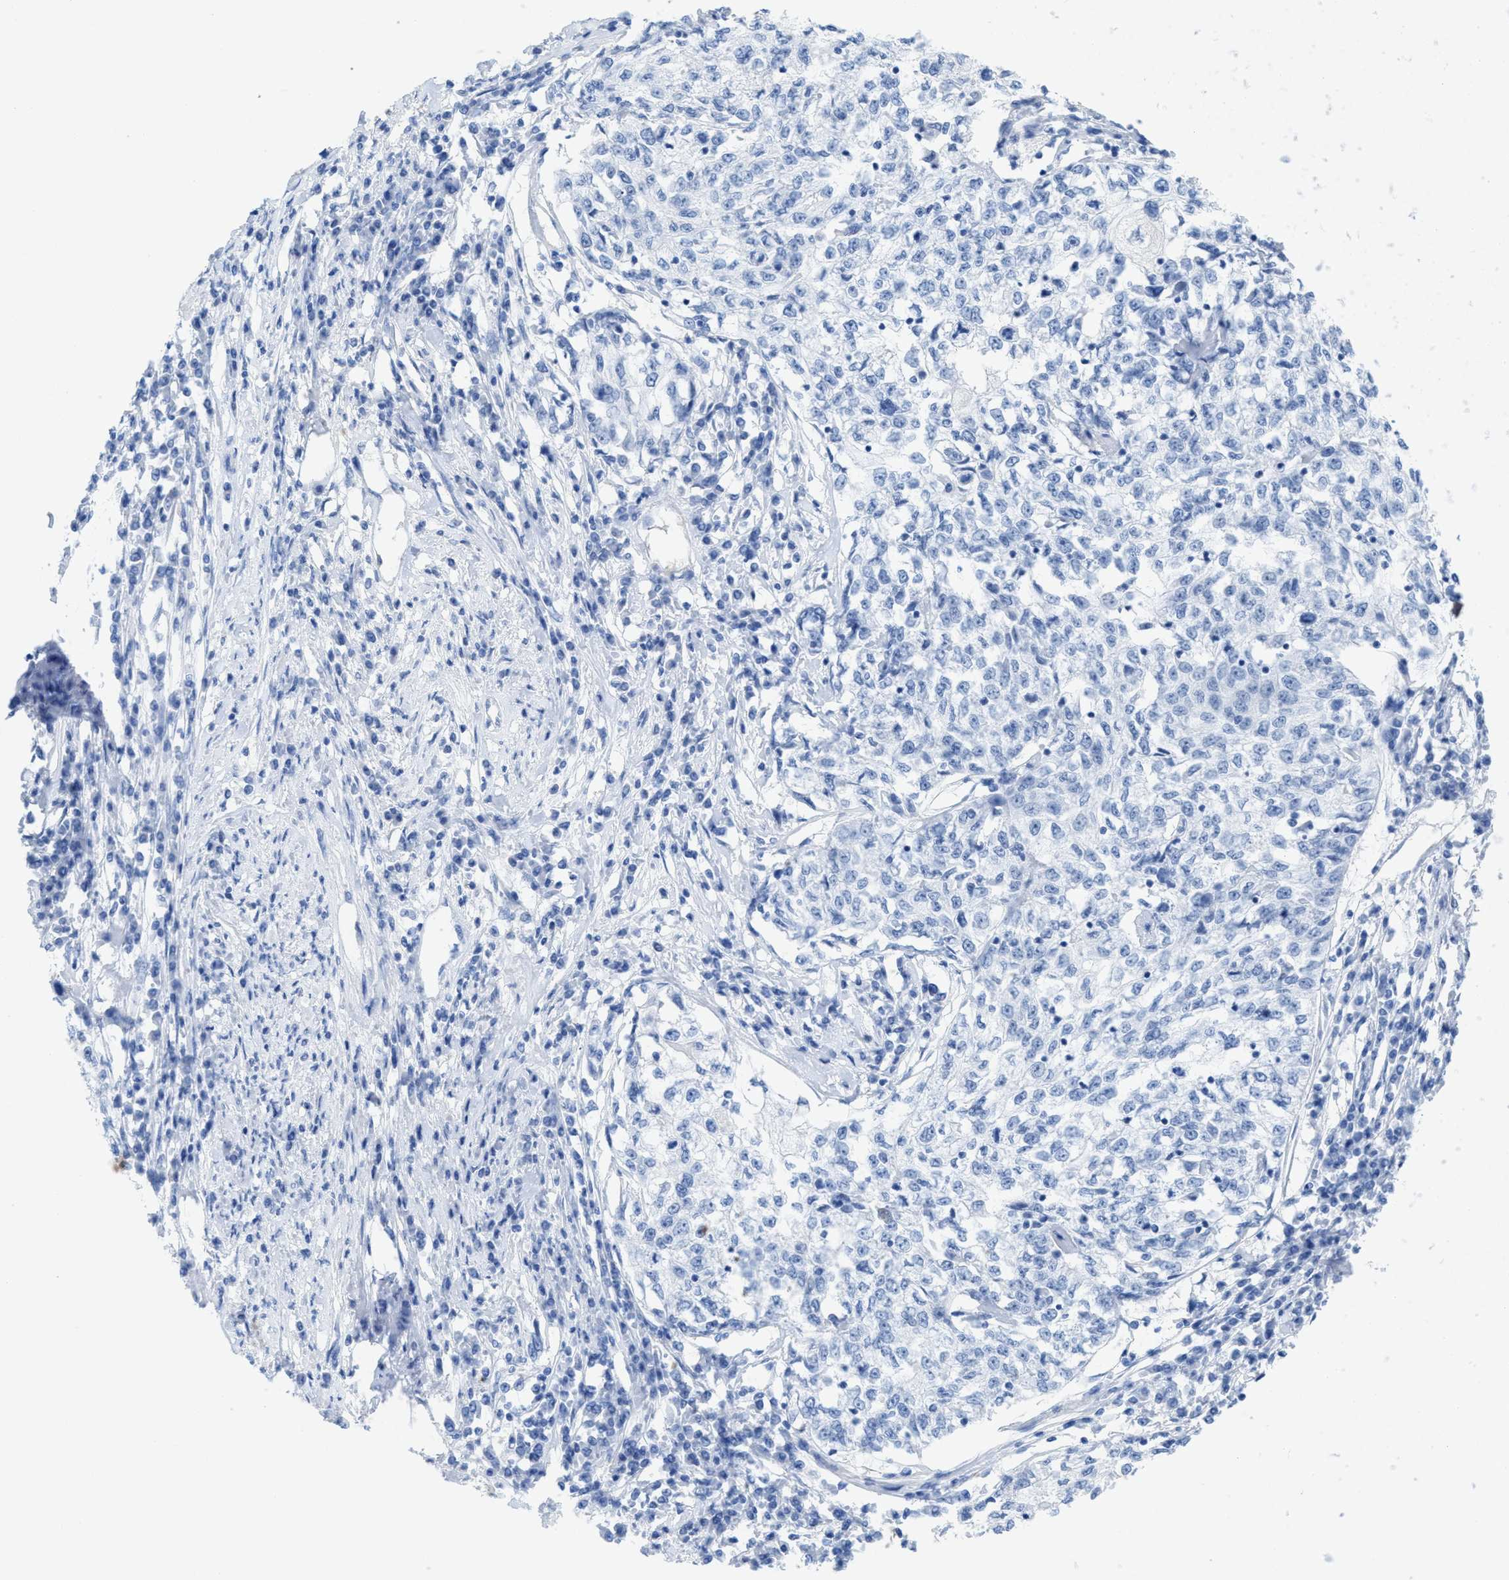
{"staining": {"intensity": "negative", "quantity": "none", "location": "none"}, "tissue": "cervical cancer", "cell_type": "Tumor cells", "image_type": "cancer", "snomed": [{"axis": "morphology", "description": "Squamous cell carcinoma, NOS"}, {"axis": "topography", "description": "Cervix"}], "caption": "Immunohistochemistry of human cervical squamous cell carcinoma displays no staining in tumor cells. (Stains: DAB immunohistochemistry with hematoxylin counter stain, Microscopy: brightfield microscopy at high magnification).", "gene": "ANKFN1", "patient": {"sex": "female", "age": 57}}